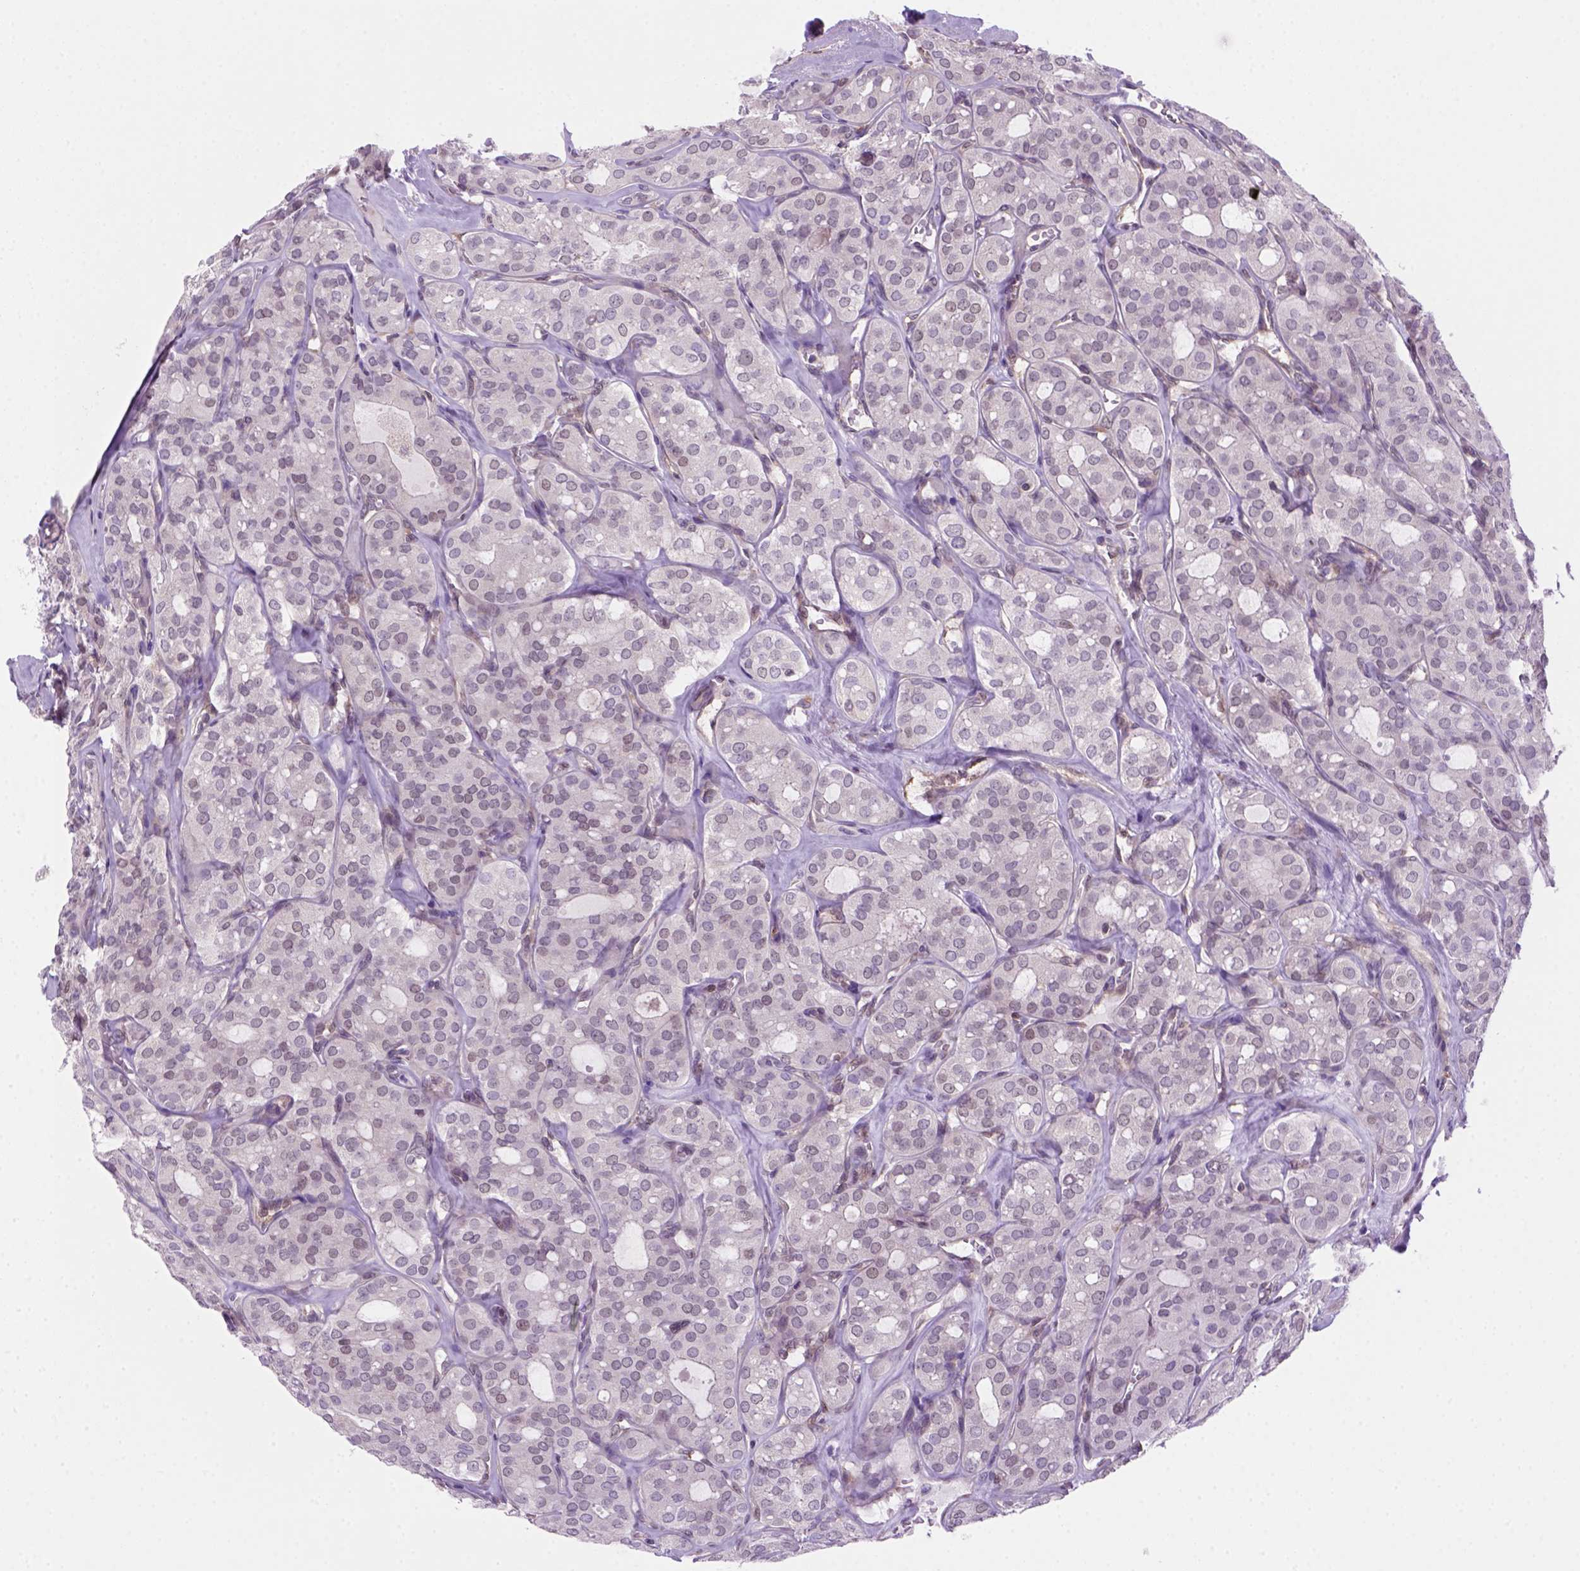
{"staining": {"intensity": "negative", "quantity": "none", "location": "none"}, "tissue": "thyroid cancer", "cell_type": "Tumor cells", "image_type": "cancer", "snomed": [{"axis": "morphology", "description": "Follicular adenoma carcinoma, NOS"}, {"axis": "topography", "description": "Thyroid gland"}], "caption": "Thyroid follicular adenoma carcinoma was stained to show a protein in brown. There is no significant staining in tumor cells.", "gene": "MGMT", "patient": {"sex": "male", "age": 75}}